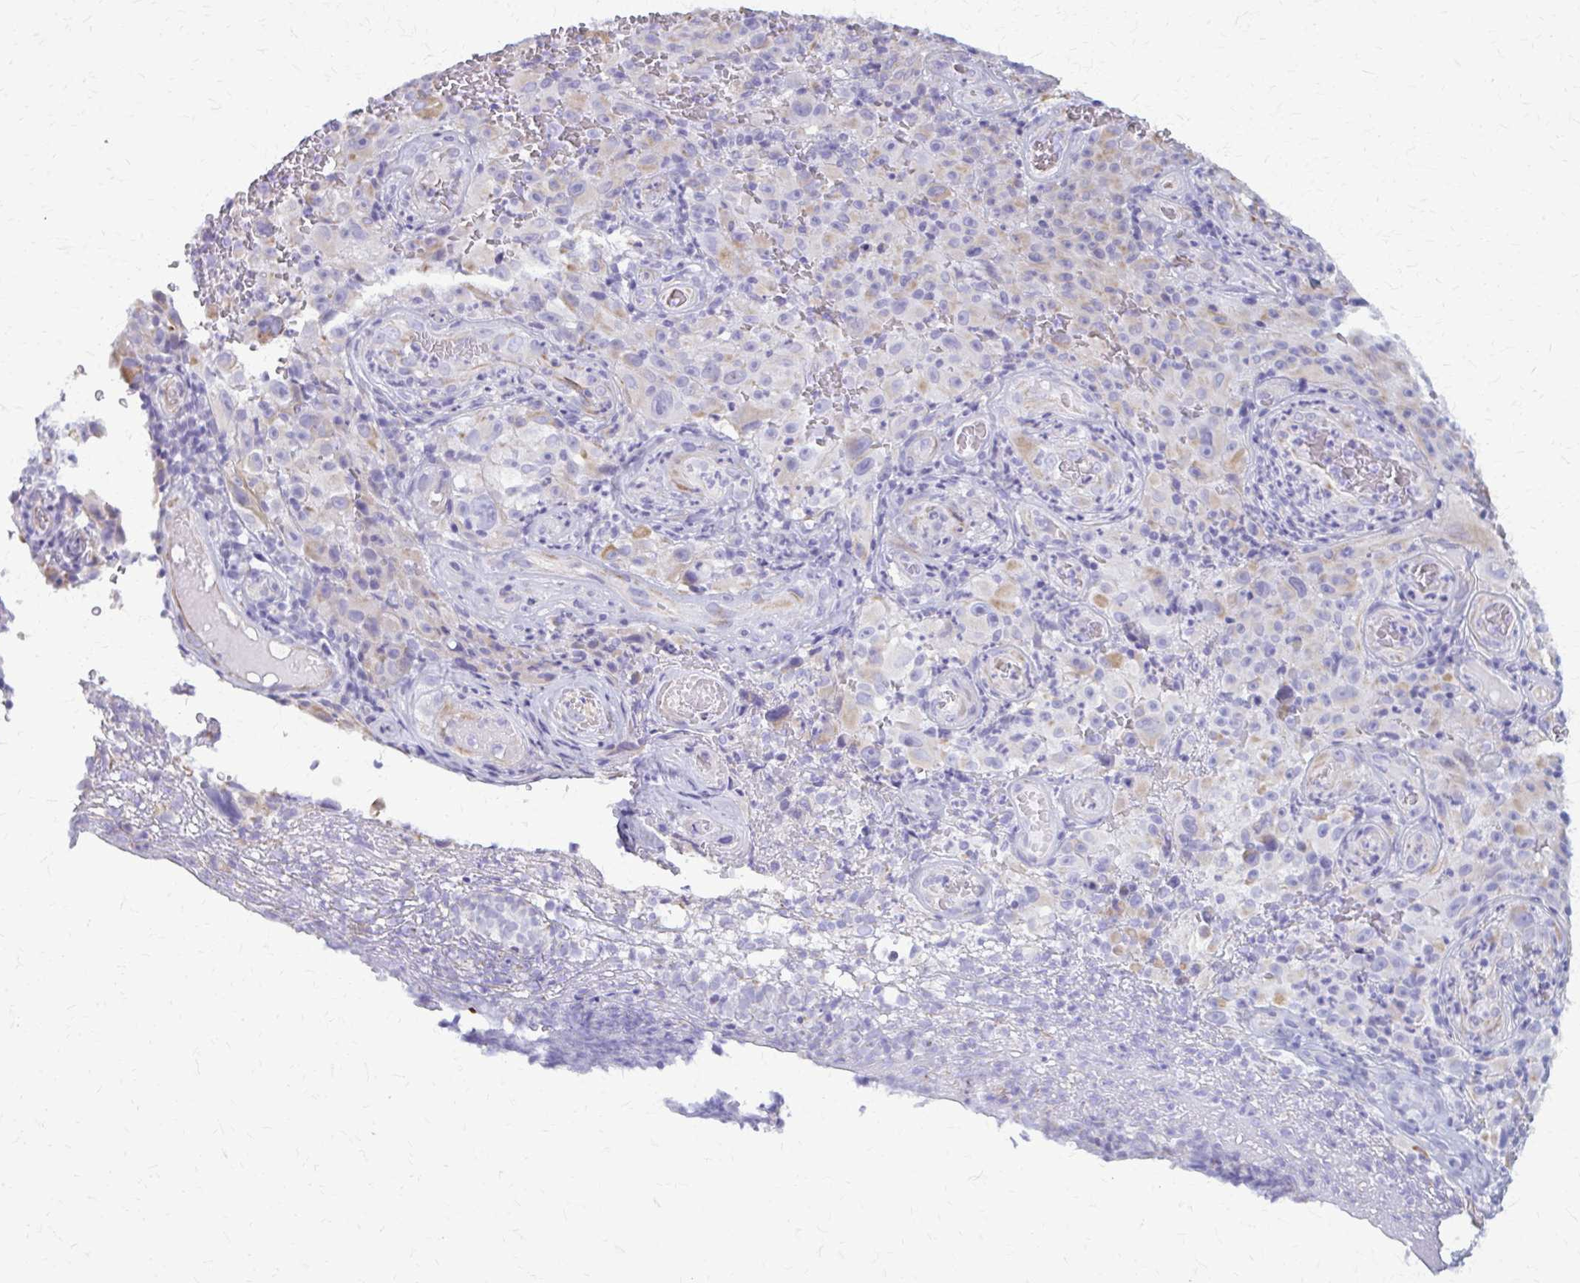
{"staining": {"intensity": "negative", "quantity": "none", "location": "none"}, "tissue": "melanoma", "cell_type": "Tumor cells", "image_type": "cancer", "snomed": [{"axis": "morphology", "description": "Malignant melanoma, NOS"}, {"axis": "topography", "description": "Skin"}], "caption": "Immunohistochemistry (IHC) image of neoplastic tissue: malignant melanoma stained with DAB displays no significant protein expression in tumor cells. The staining is performed using DAB (3,3'-diaminobenzidine) brown chromogen with nuclei counter-stained in using hematoxylin.", "gene": "GFAP", "patient": {"sex": "female", "age": 82}}